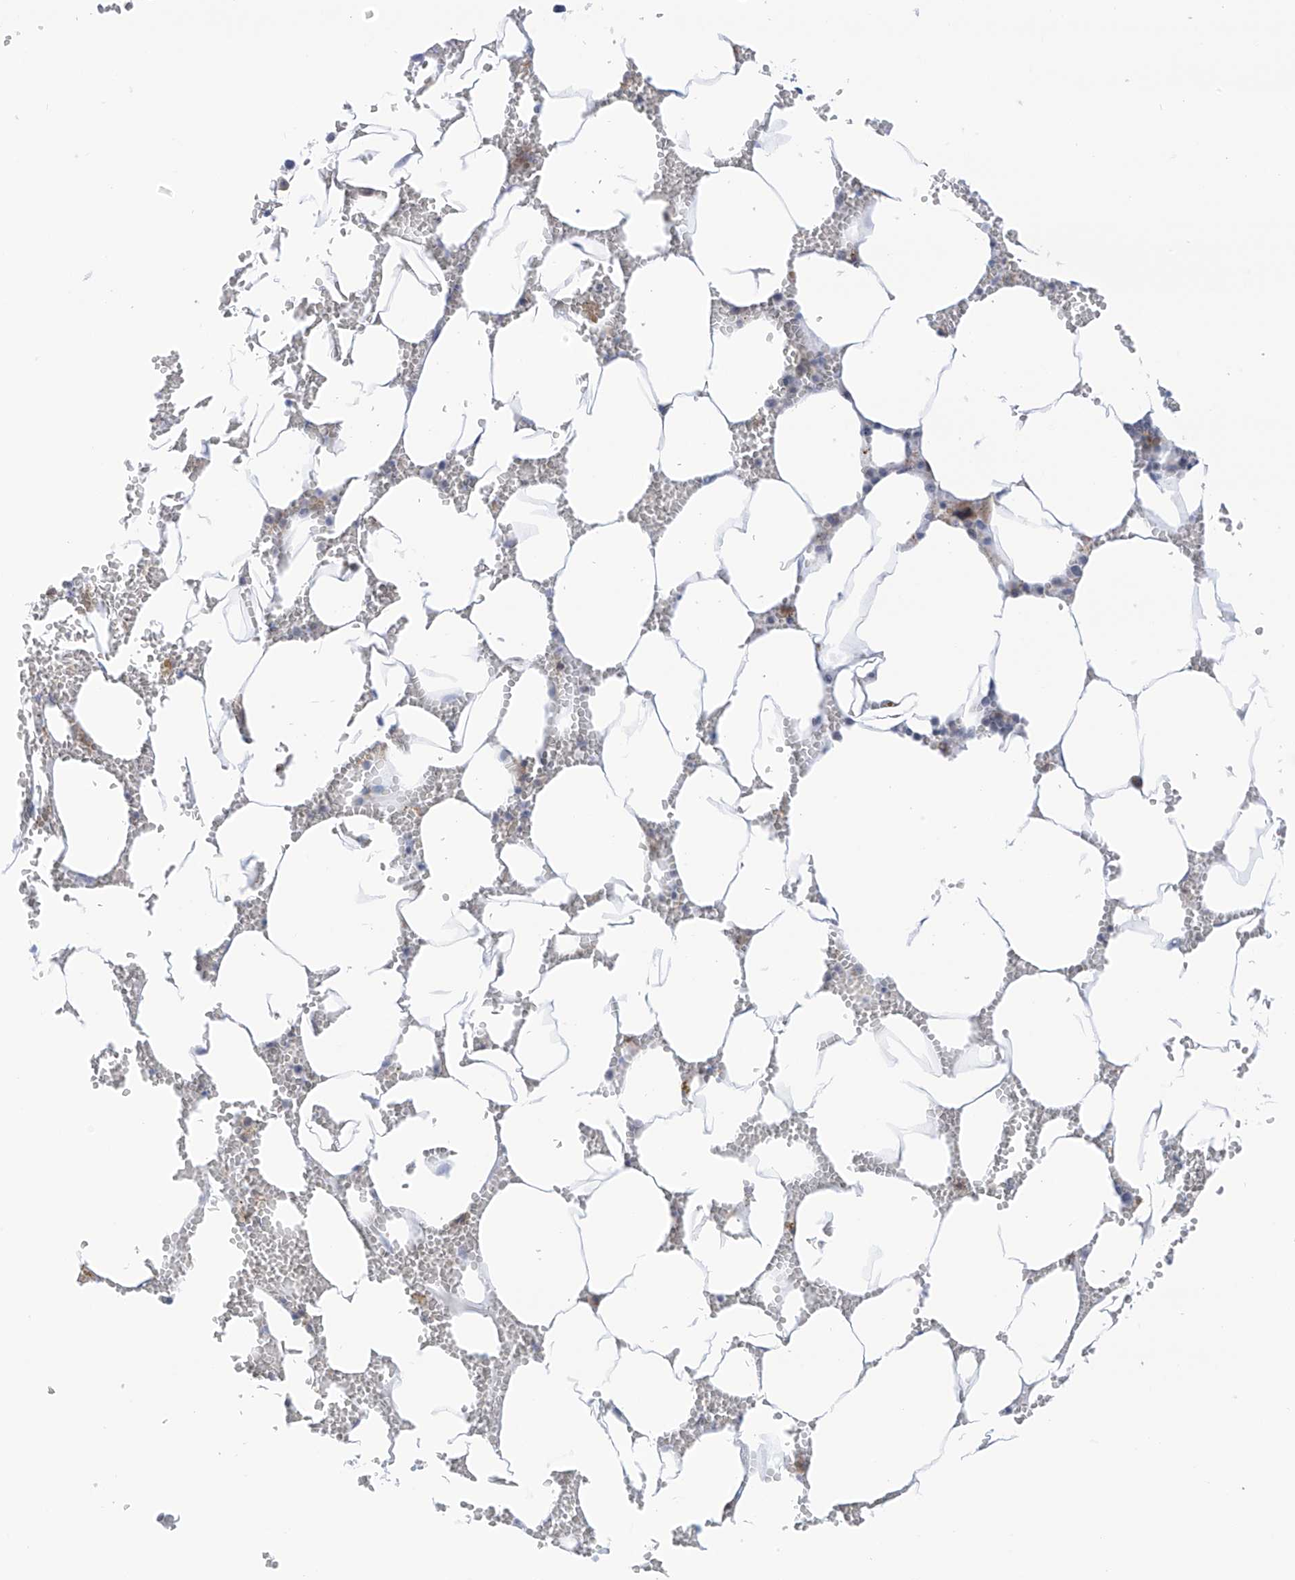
{"staining": {"intensity": "moderate", "quantity": "<25%", "location": "cytoplasmic/membranous"}, "tissue": "bone marrow", "cell_type": "Hematopoietic cells", "image_type": "normal", "snomed": [{"axis": "morphology", "description": "Normal tissue, NOS"}, {"axis": "topography", "description": "Bone marrow"}], "caption": "High-magnification brightfield microscopy of unremarkable bone marrow stained with DAB (3,3'-diaminobenzidine) (brown) and counterstained with hematoxylin (blue). hematopoietic cells exhibit moderate cytoplasmic/membranous staining is appreciated in approximately<25% of cells. Using DAB (brown) and hematoxylin (blue) stains, captured at high magnification using brightfield microscopy.", "gene": "TBXAS1", "patient": {"sex": "male", "age": 70}}